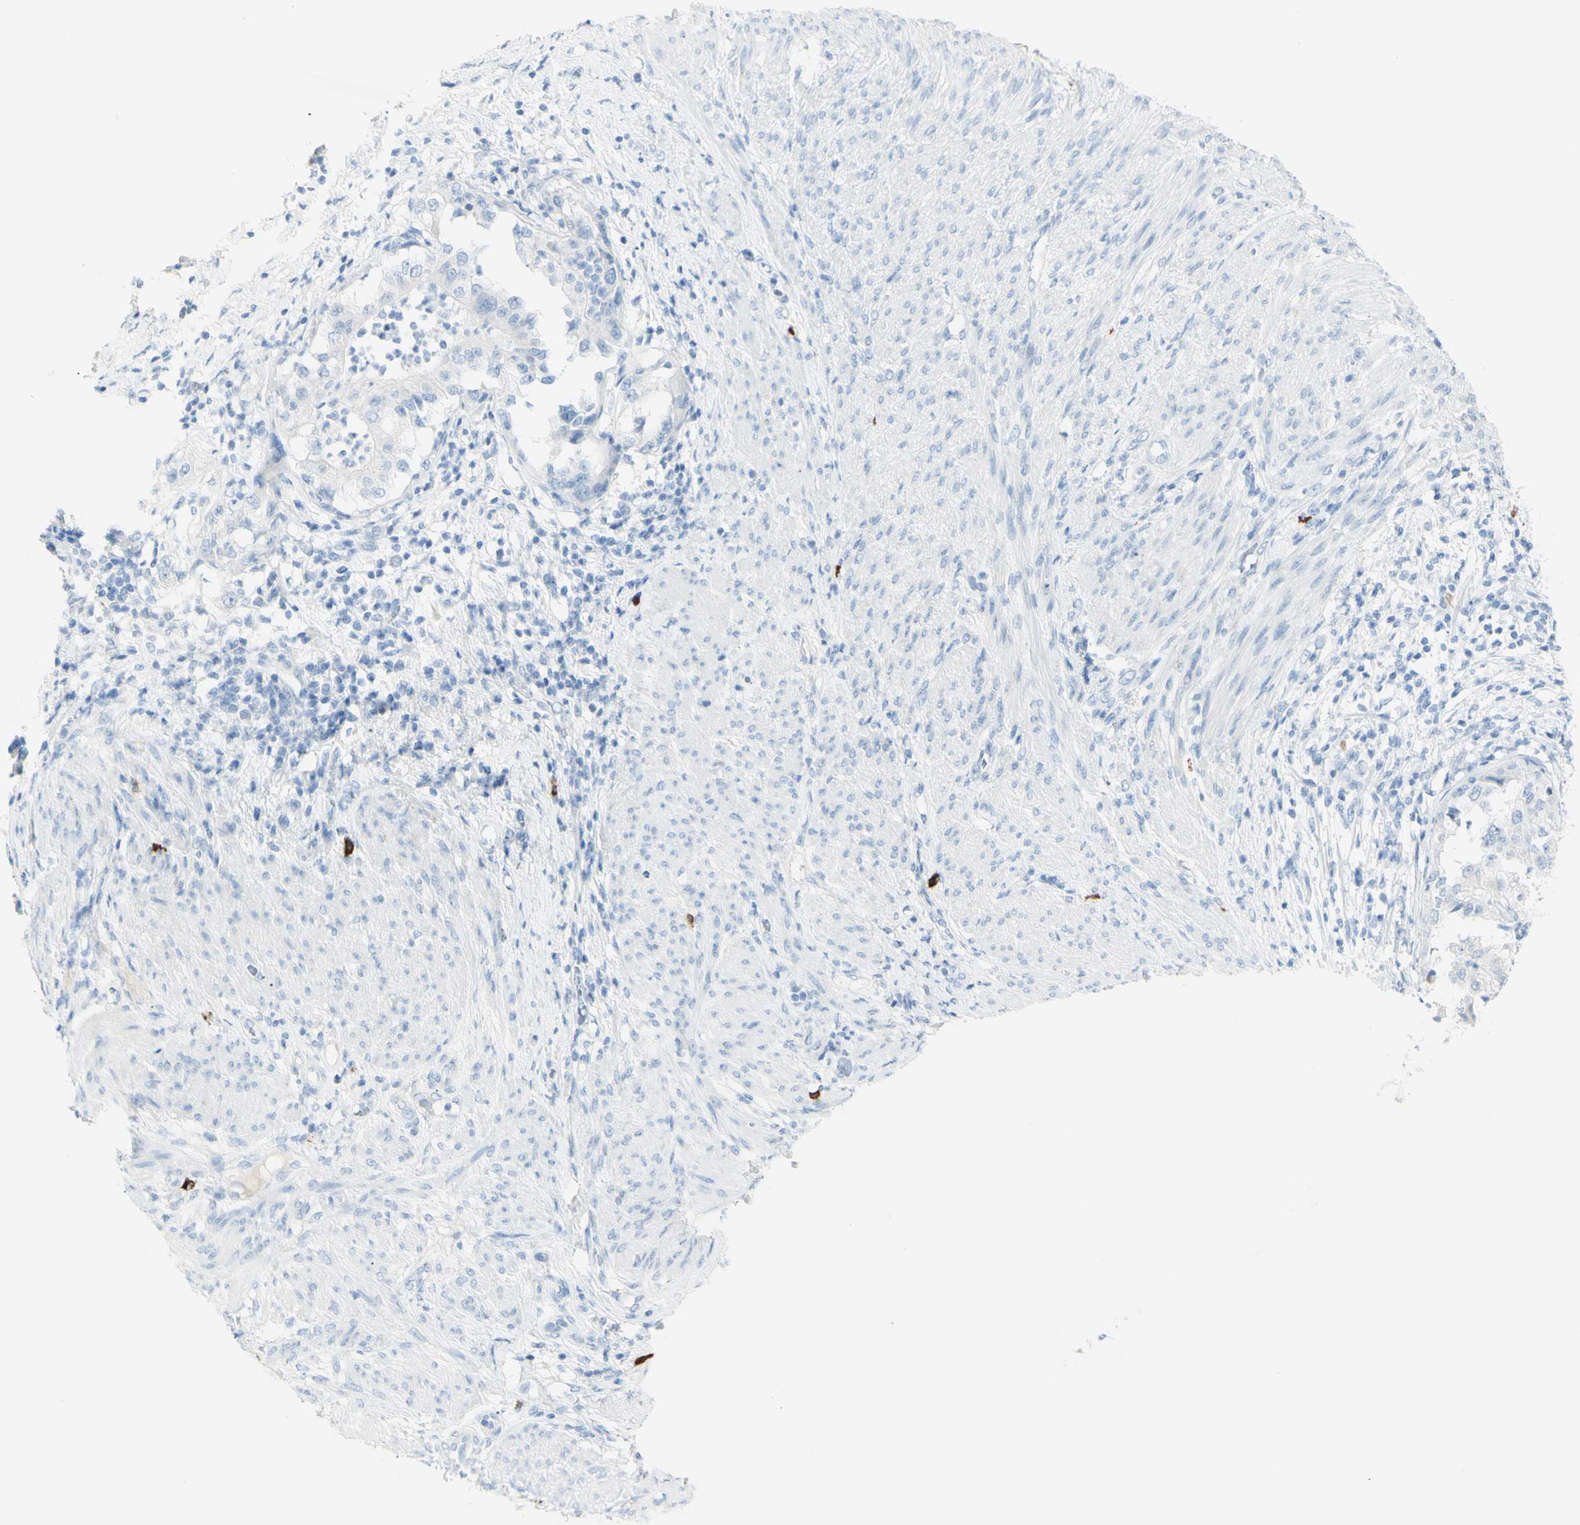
{"staining": {"intensity": "negative", "quantity": "none", "location": "none"}, "tissue": "endometrial cancer", "cell_type": "Tumor cells", "image_type": "cancer", "snomed": [{"axis": "morphology", "description": "Adenocarcinoma, NOS"}, {"axis": "topography", "description": "Endometrium"}], "caption": "Immunohistochemistry image of human endometrial cancer stained for a protein (brown), which exhibits no positivity in tumor cells.", "gene": "LETM1", "patient": {"sex": "female", "age": 85}}